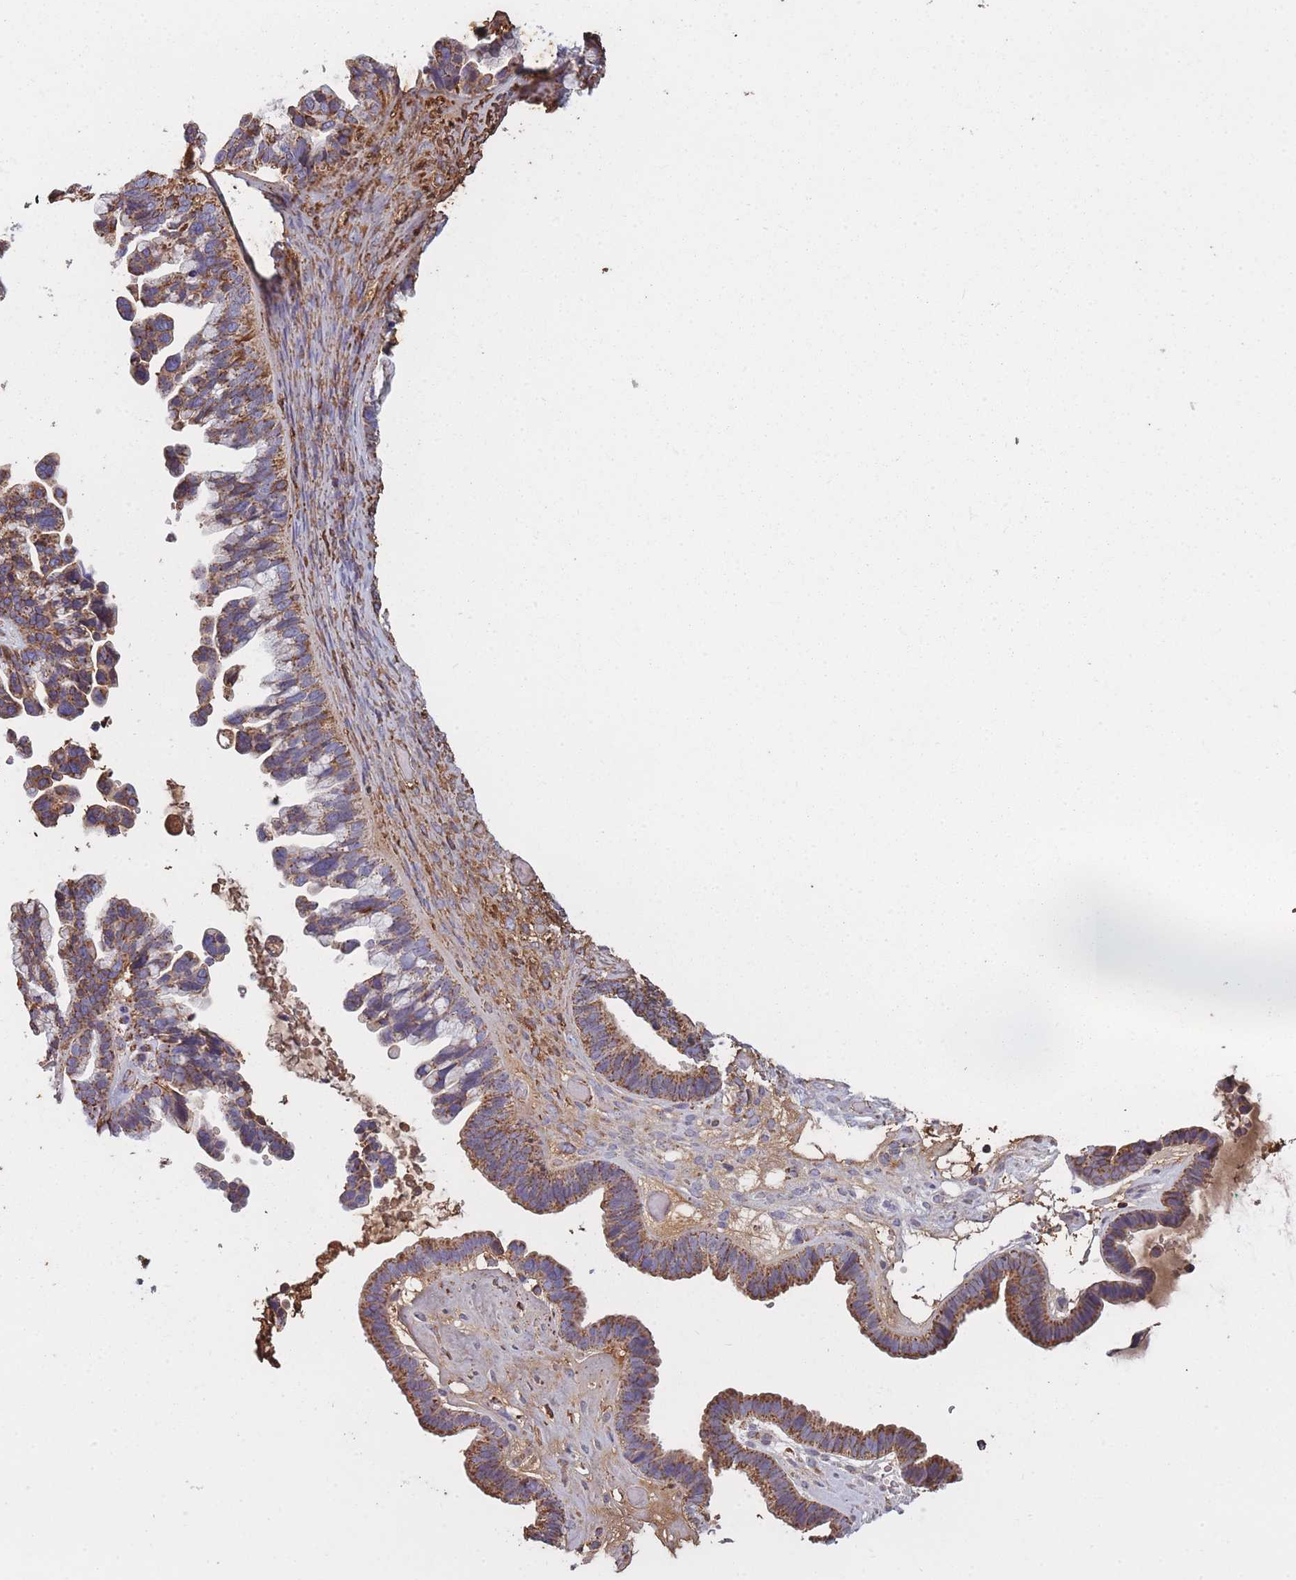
{"staining": {"intensity": "moderate", "quantity": ">75%", "location": "cytoplasmic/membranous"}, "tissue": "ovarian cancer", "cell_type": "Tumor cells", "image_type": "cancer", "snomed": [{"axis": "morphology", "description": "Cystadenocarcinoma, serous, NOS"}, {"axis": "topography", "description": "Ovary"}], "caption": "Immunohistochemical staining of human serous cystadenocarcinoma (ovarian) reveals medium levels of moderate cytoplasmic/membranous staining in about >75% of tumor cells.", "gene": "KAT2A", "patient": {"sex": "female", "age": 56}}